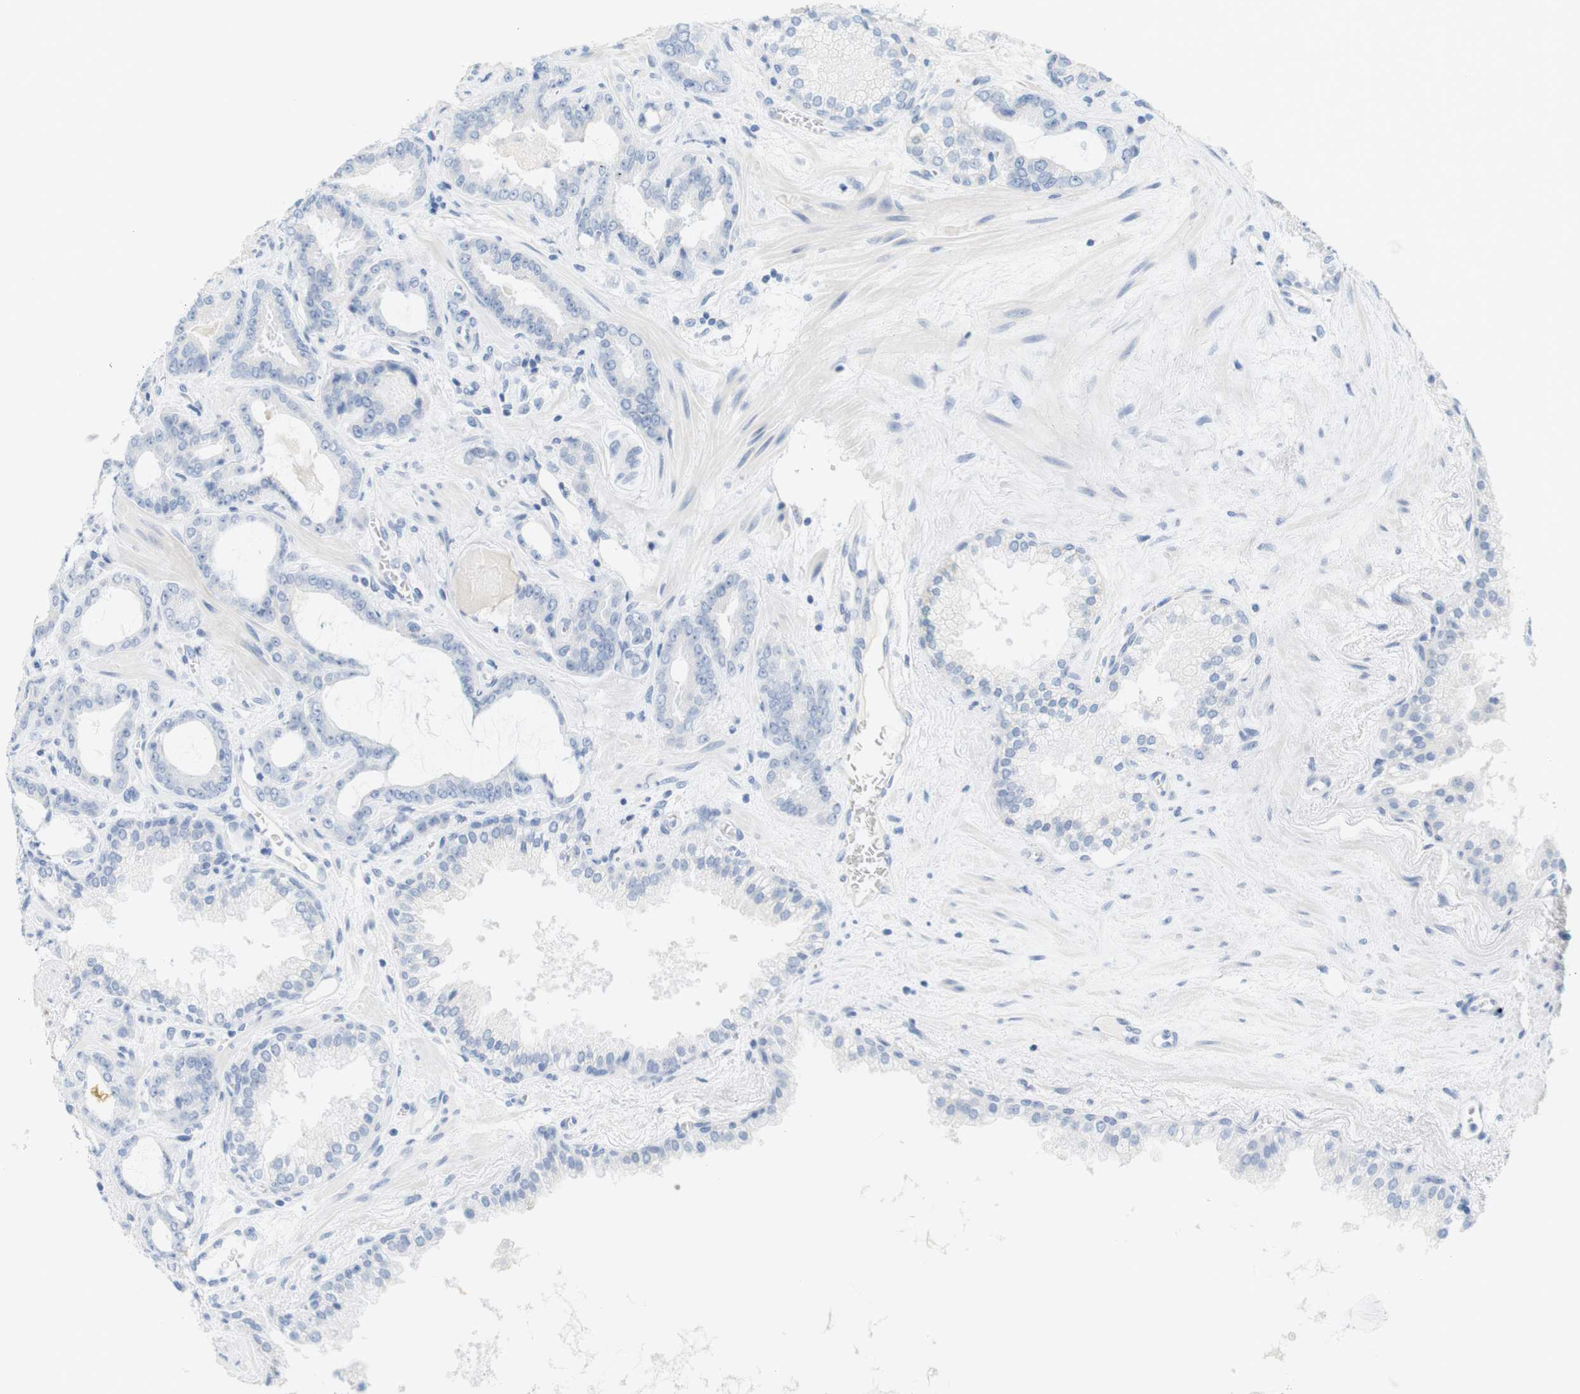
{"staining": {"intensity": "negative", "quantity": "none", "location": "none"}, "tissue": "prostate cancer", "cell_type": "Tumor cells", "image_type": "cancer", "snomed": [{"axis": "morphology", "description": "Adenocarcinoma, Low grade"}, {"axis": "topography", "description": "Prostate"}], "caption": "DAB immunohistochemical staining of prostate cancer (adenocarcinoma (low-grade)) exhibits no significant positivity in tumor cells. (DAB (3,3'-diaminobenzidine) immunohistochemistry with hematoxylin counter stain).", "gene": "RGS9", "patient": {"sex": "male", "age": 60}}